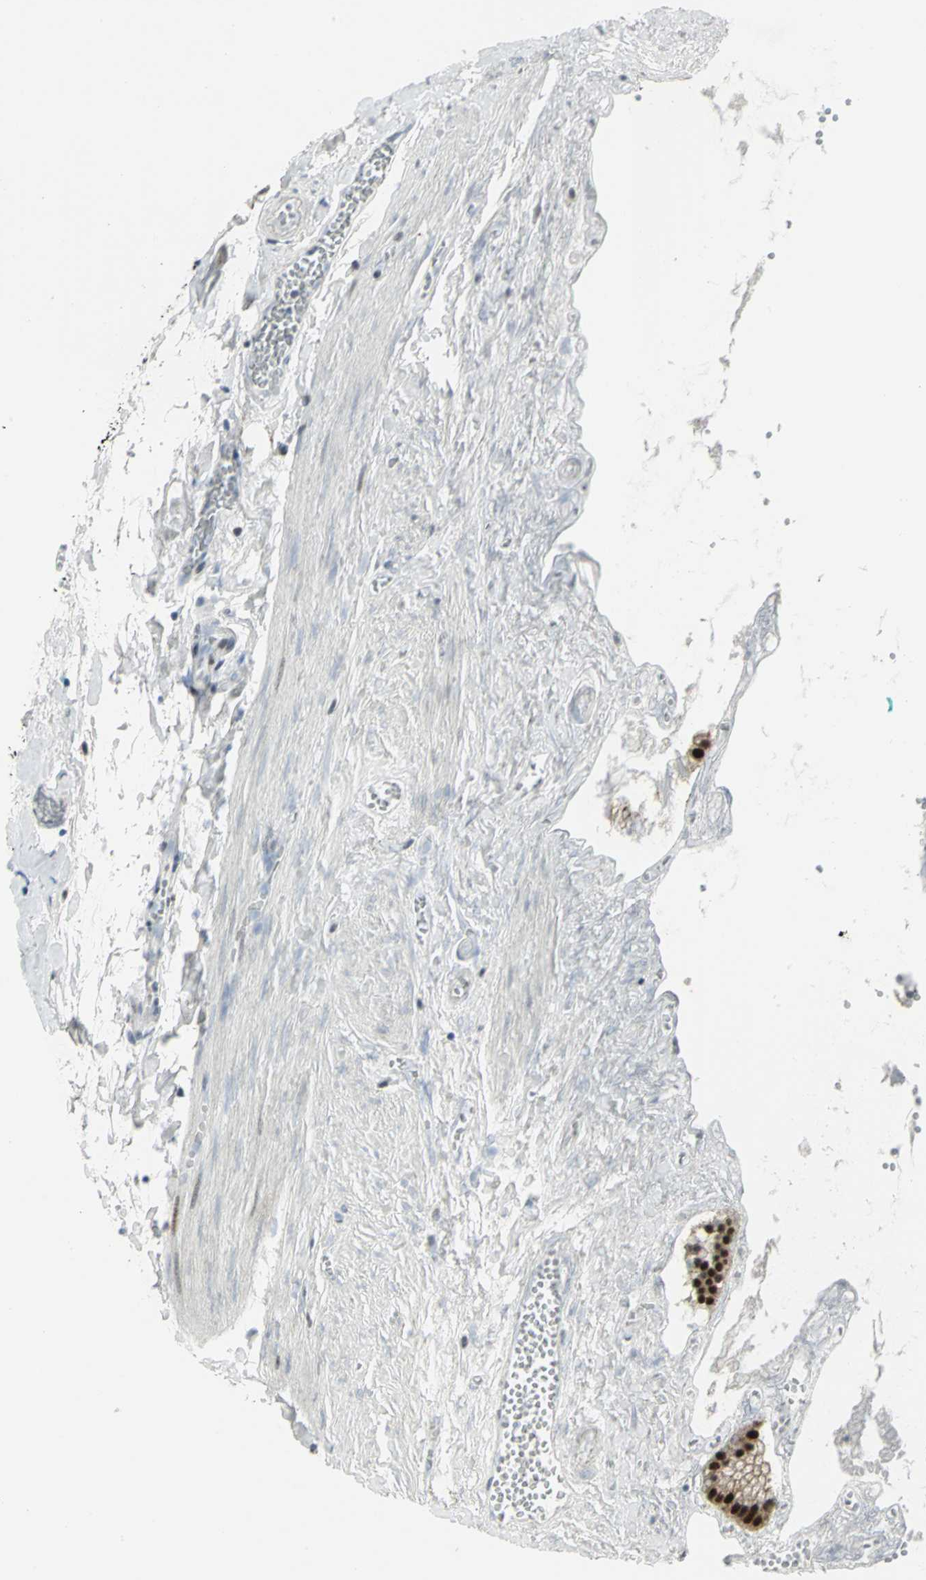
{"staining": {"intensity": "strong", "quantity": ">75%", "location": "nuclear"}, "tissue": "gallbladder", "cell_type": "Glandular cells", "image_type": "normal", "snomed": [{"axis": "morphology", "description": "Normal tissue, NOS"}, {"axis": "topography", "description": "Gallbladder"}], "caption": "Protein analysis of benign gallbladder demonstrates strong nuclear staining in about >75% of glandular cells. (Brightfield microscopy of DAB IHC at high magnification).", "gene": "SMARCA4", "patient": {"sex": "female", "age": 63}}